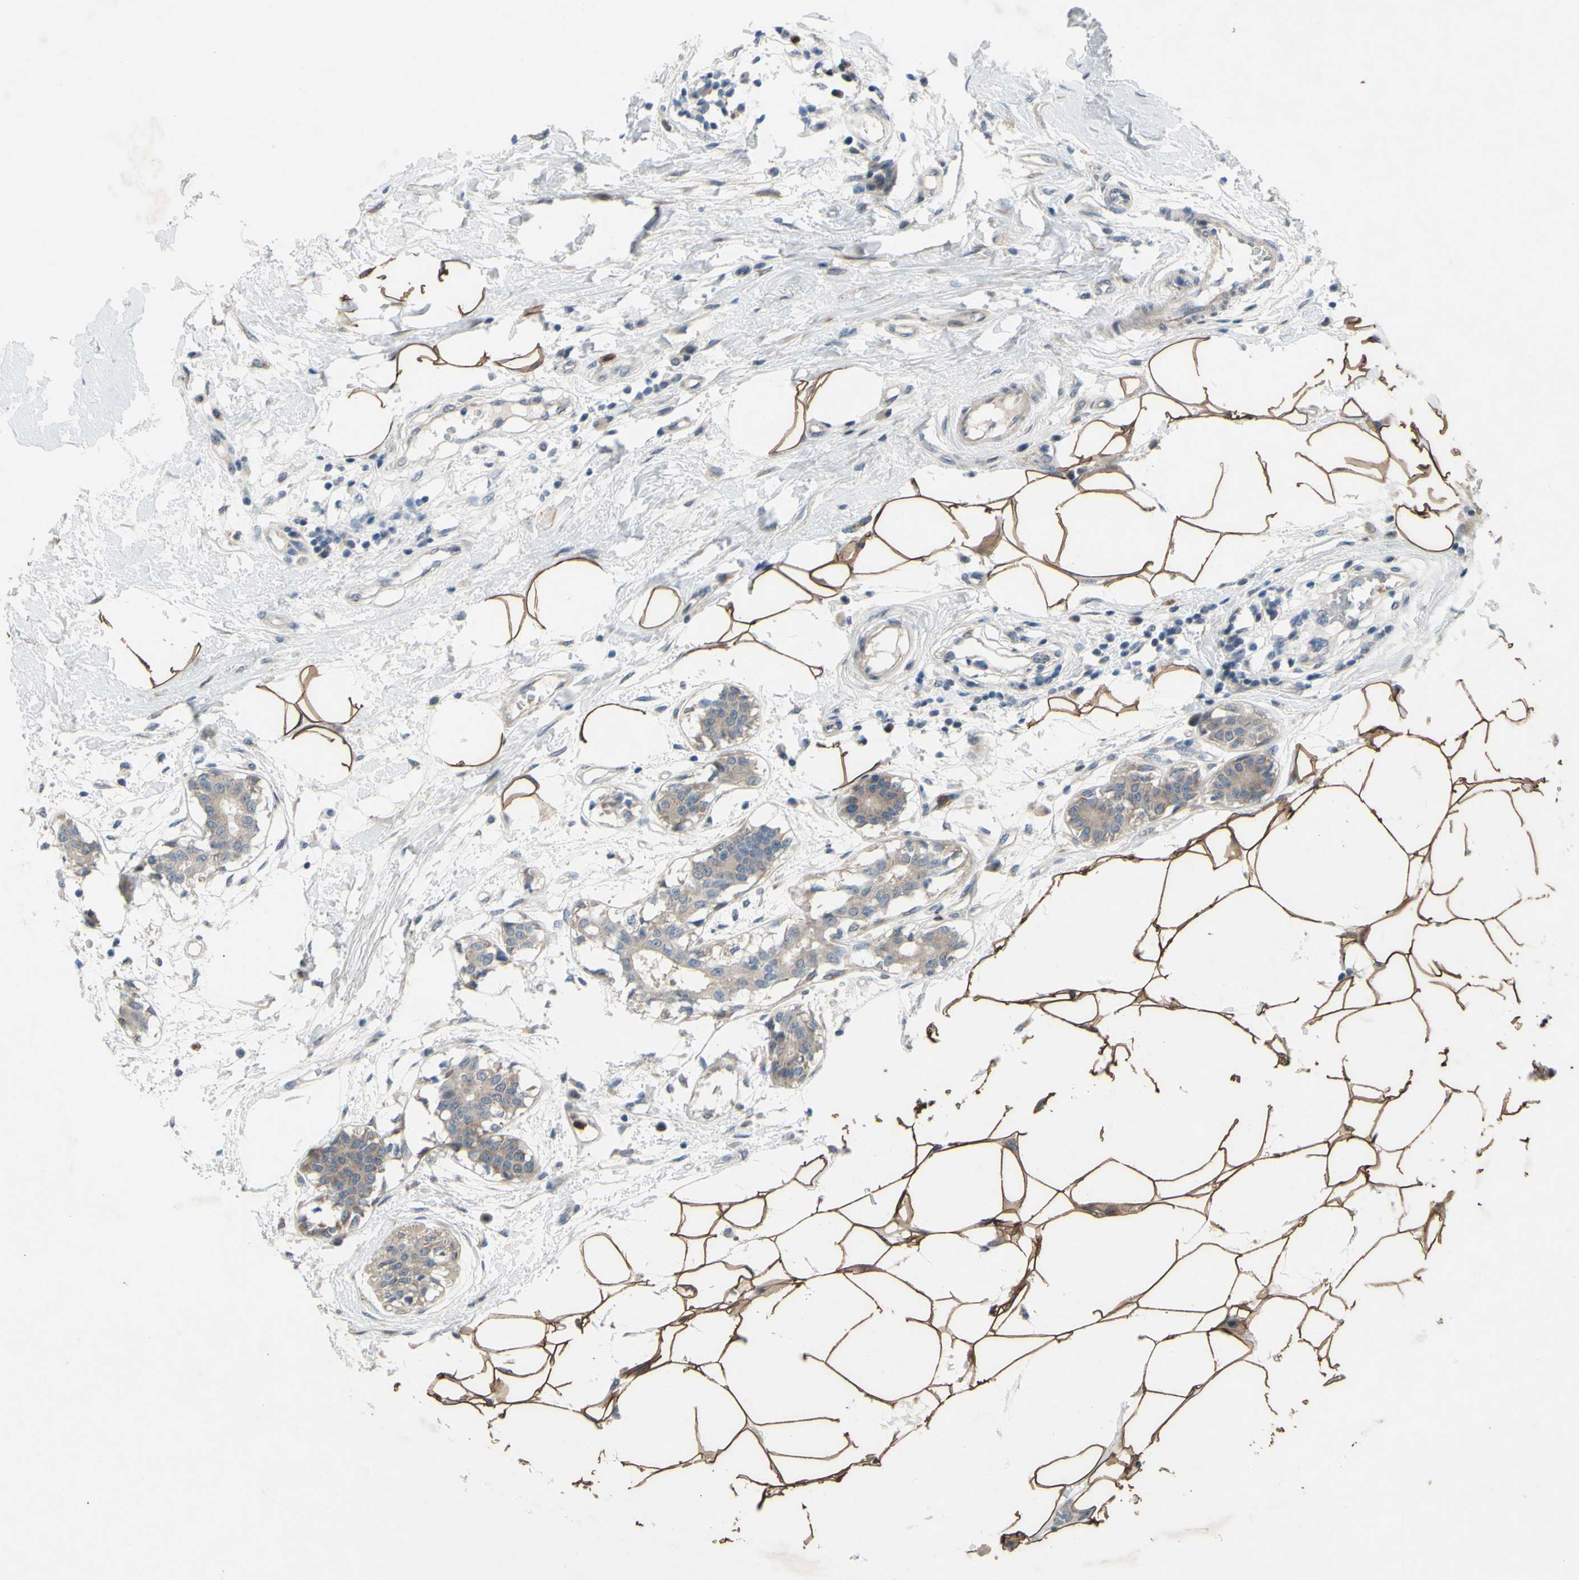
{"staining": {"intensity": "moderate", "quantity": ">75%", "location": "cytoplasmic/membranous"}, "tissue": "breast cancer", "cell_type": "Tumor cells", "image_type": "cancer", "snomed": [{"axis": "morphology", "description": "Duct carcinoma"}, {"axis": "topography", "description": "Breast"}], "caption": "High-power microscopy captured an immunohistochemistry photomicrograph of breast cancer (infiltrating ductal carcinoma), revealing moderate cytoplasmic/membranous staining in about >75% of tumor cells. (IHC, brightfield microscopy, high magnification).", "gene": "GRAMD2B", "patient": {"sex": "female", "age": 40}}